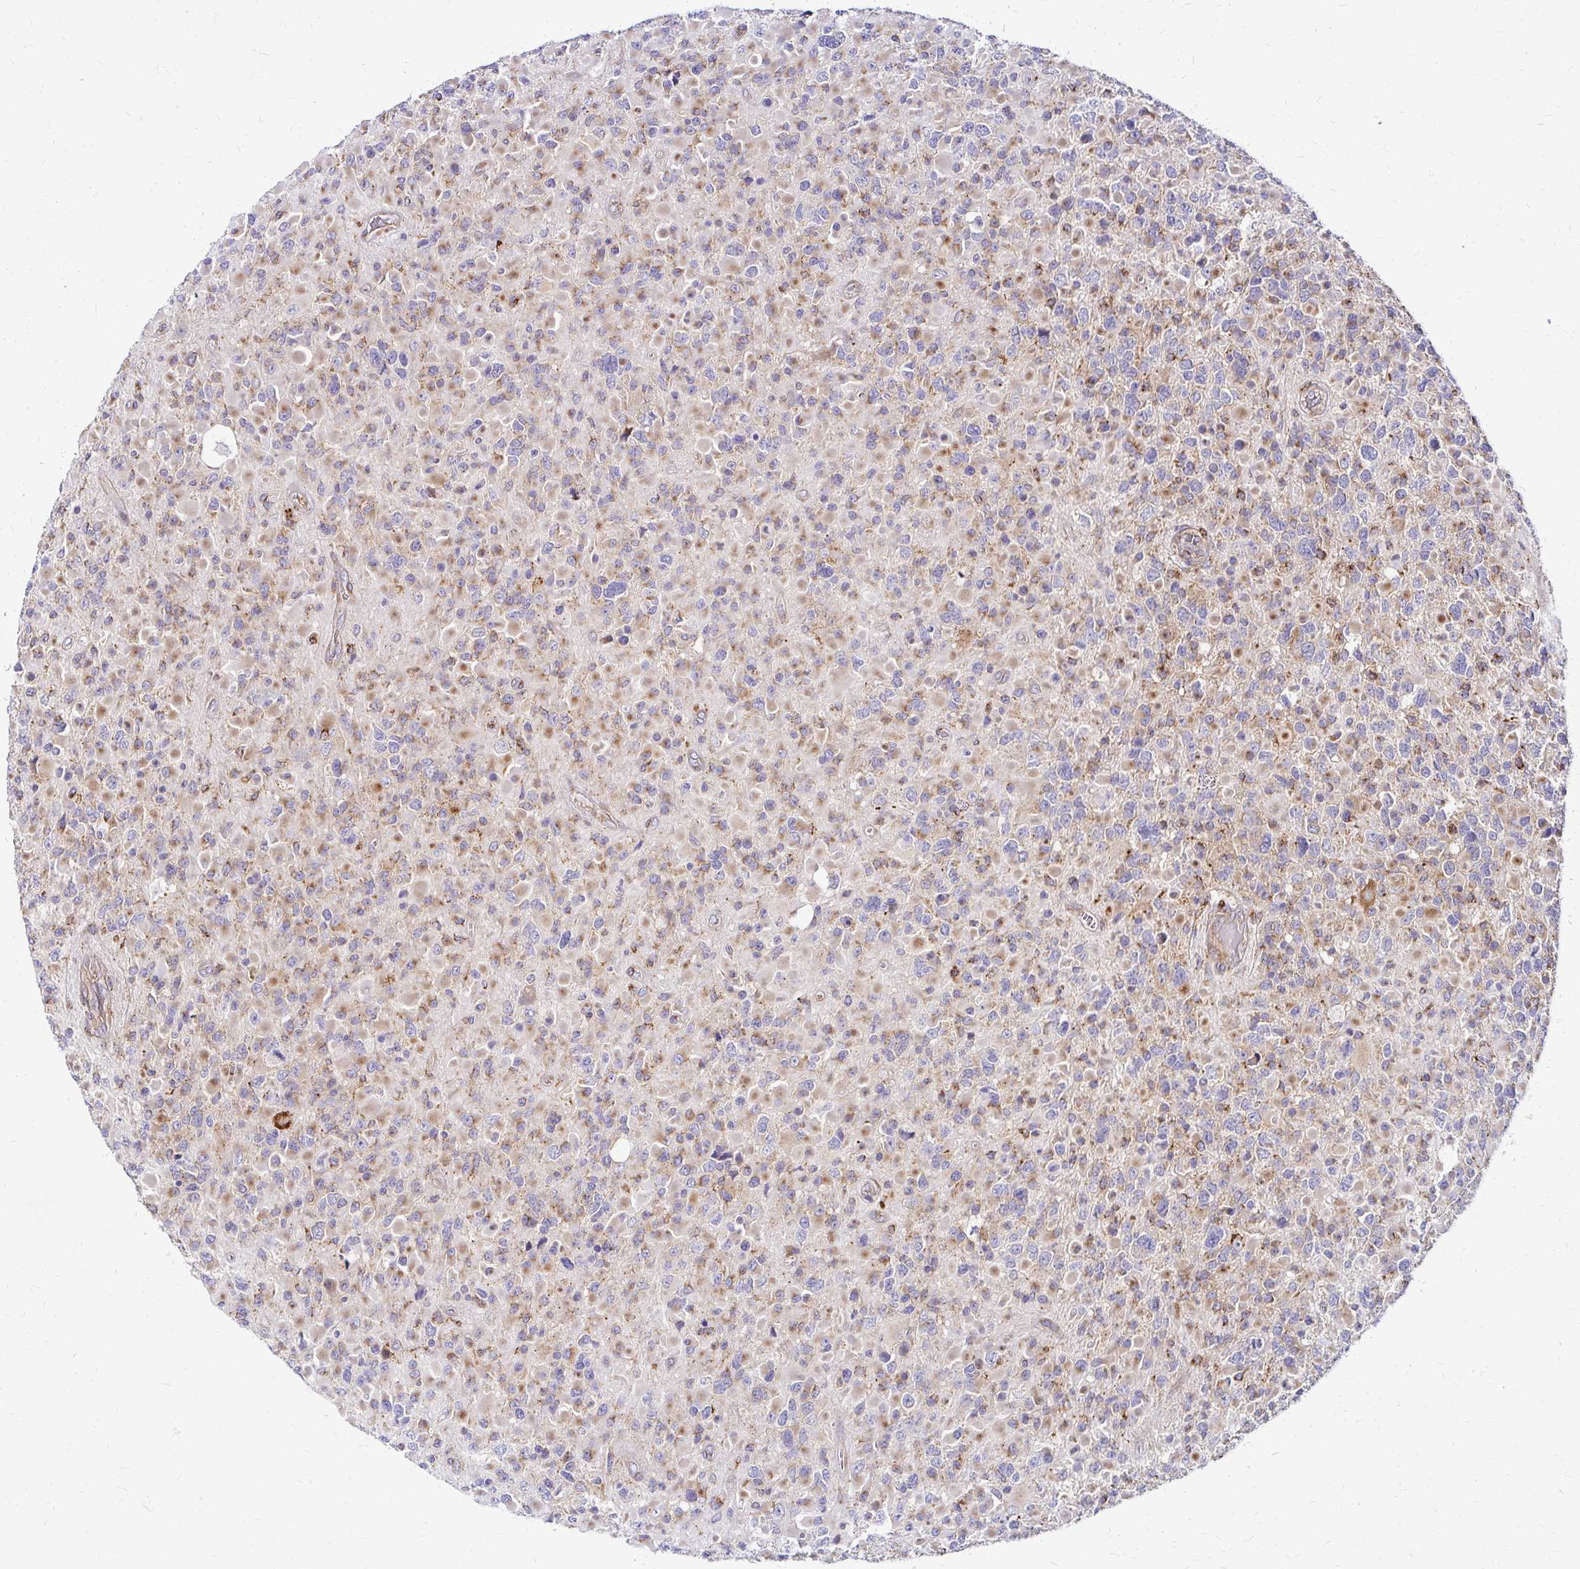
{"staining": {"intensity": "weak", "quantity": "25%-75%", "location": "cytoplasmic/membranous"}, "tissue": "glioma", "cell_type": "Tumor cells", "image_type": "cancer", "snomed": [{"axis": "morphology", "description": "Glioma, malignant, High grade"}, {"axis": "topography", "description": "Brain"}], "caption": "Human glioma stained with a protein marker reveals weak staining in tumor cells.", "gene": "IDUA", "patient": {"sex": "female", "age": 40}}